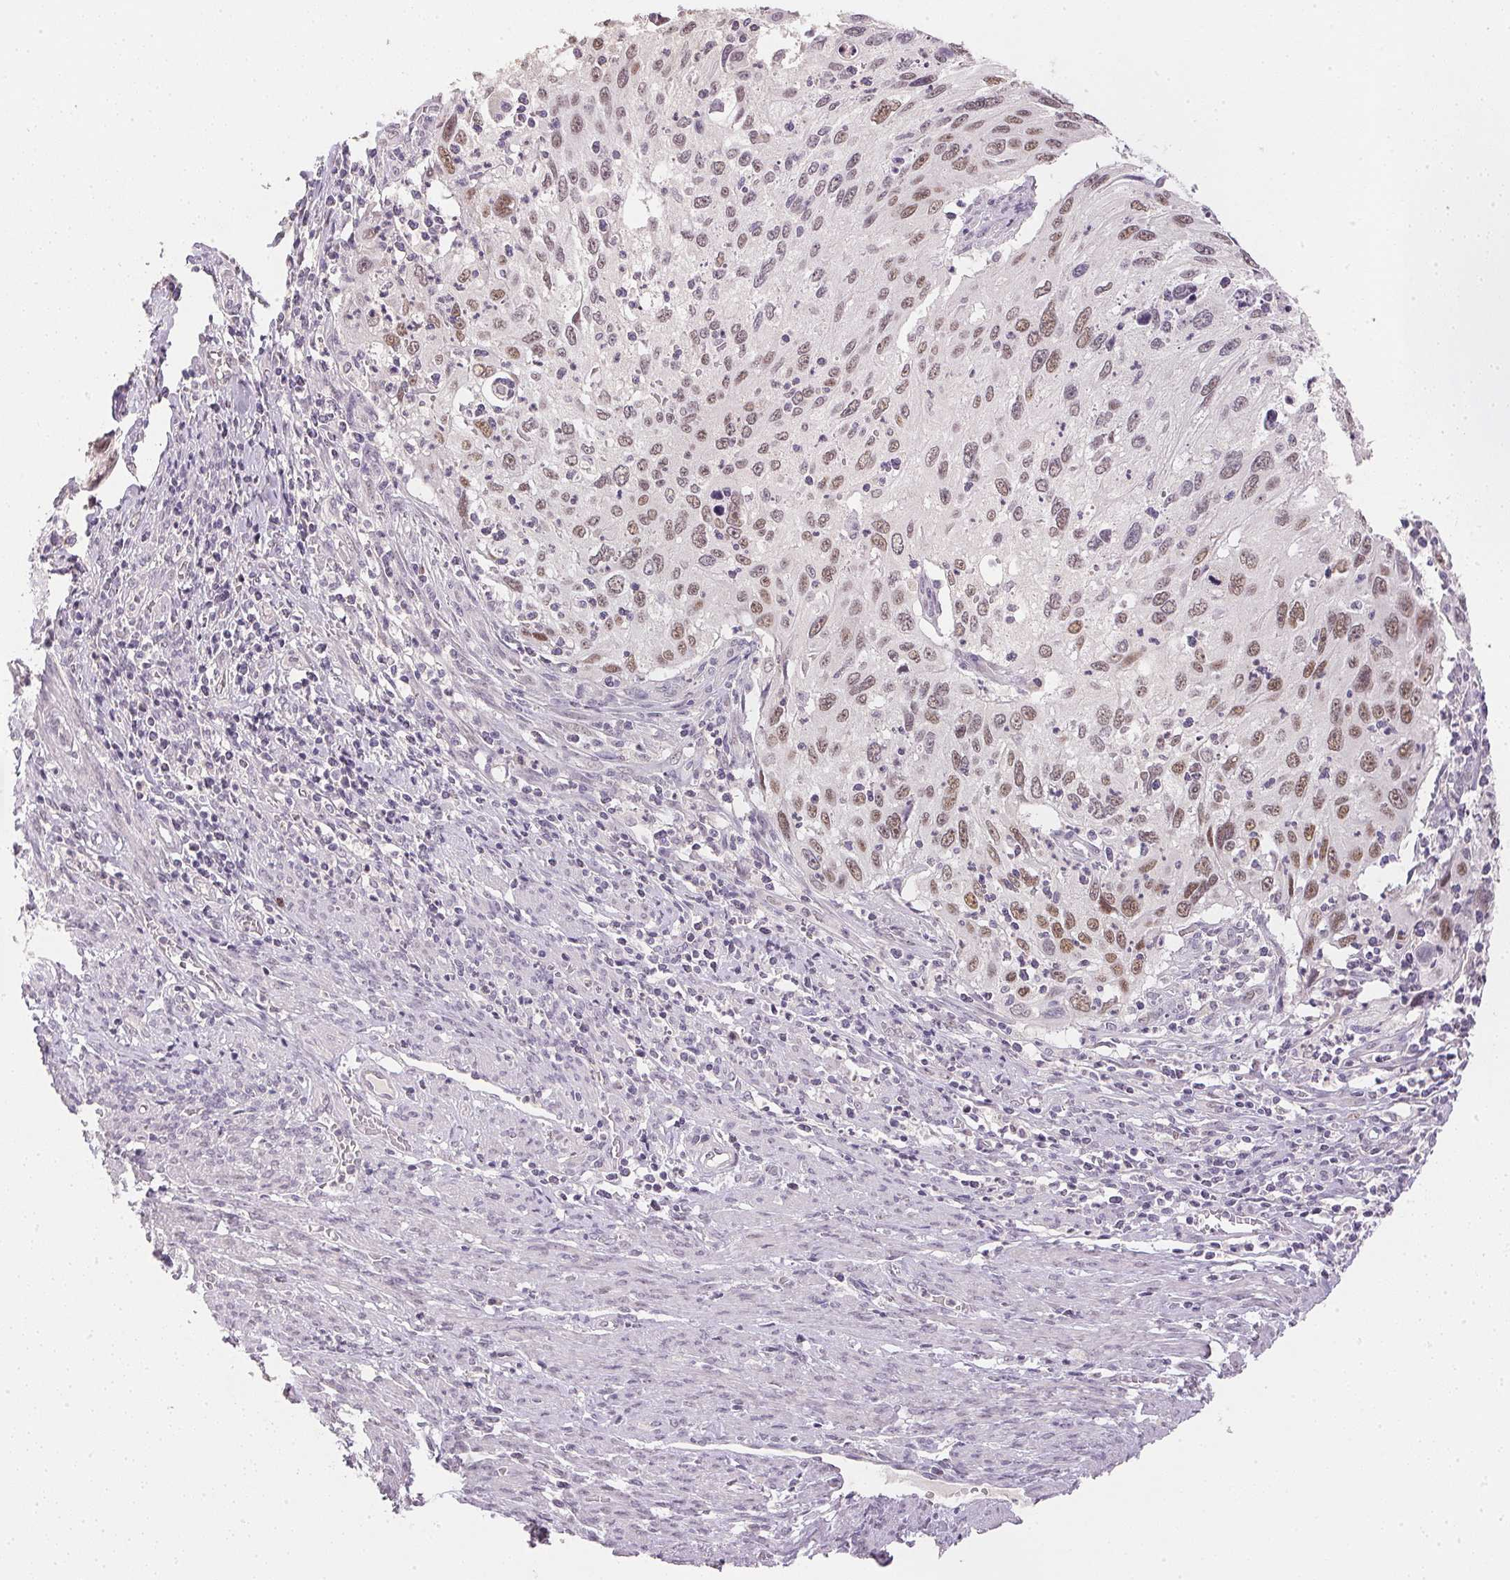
{"staining": {"intensity": "moderate", "quantity": "<25%", "location": "nuclear"}, "tissue": "cervical cancer", "cell_type": "Tumor cells", "image_type": "cancer", "snomed": [{"axis": "morphology", "description": "Squamous cell carcinoma, NOS"}, {"axis": "topography", "description": "Cervix"}], "caption": "A brown stain labels moderate nuclear positivity of a protein in squamous cell carcinoma (cervical) tumor cells. The protein of interest is stained brown, and the nuclei are stained in blue (DAB IHC with brightfield microscopy, high magnification).", "gene": "POLR3G", "patient": {"sex": "female", "age": 70}}